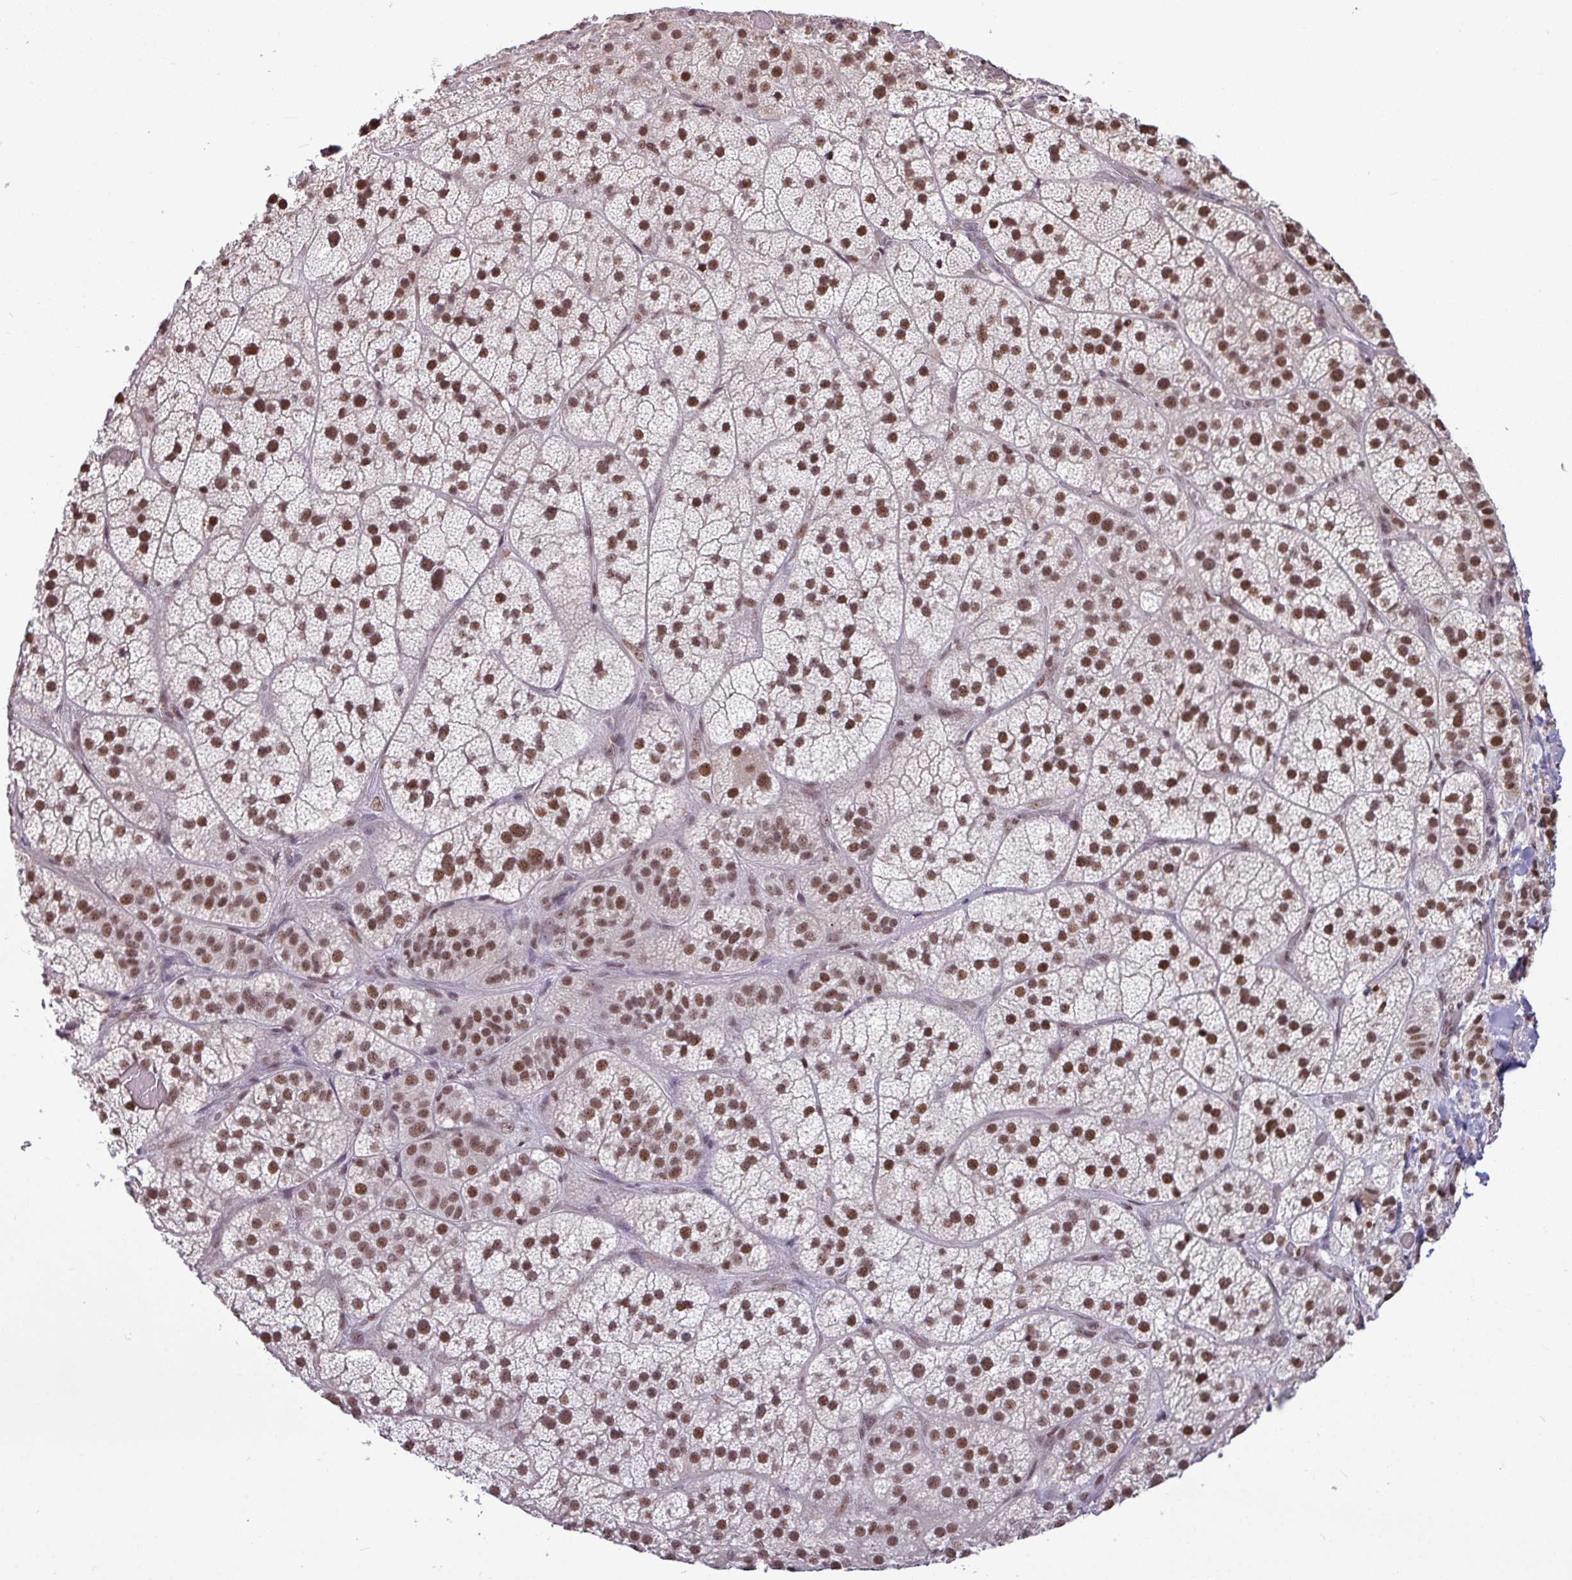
{"staining": {"intensity": "moderate", "quantity": "25%-75%", "location": "nuclear"}, "tissue": "adrenal gland", "cell_type": "Glandular cells", "image_type": "normal", "snomed": [{"axis": "morphology", "description": "Normal tissue, NOS"}, {"axis": "topography", "description": "Adrenal gland"}], "caption": "Immunohistochemical staining of normal human adrenal gland exhibits medium levels of moderate nuclear positivity in about 25%-75% of glandular cells. (Stains: DAB (3,3'-diaminobenzidine) in brown, nuclei in blue, Microscopy: brightfield microscopy at high magnification).", "gene": "TDG", "patient": {"sex": "male", "age": 57}}